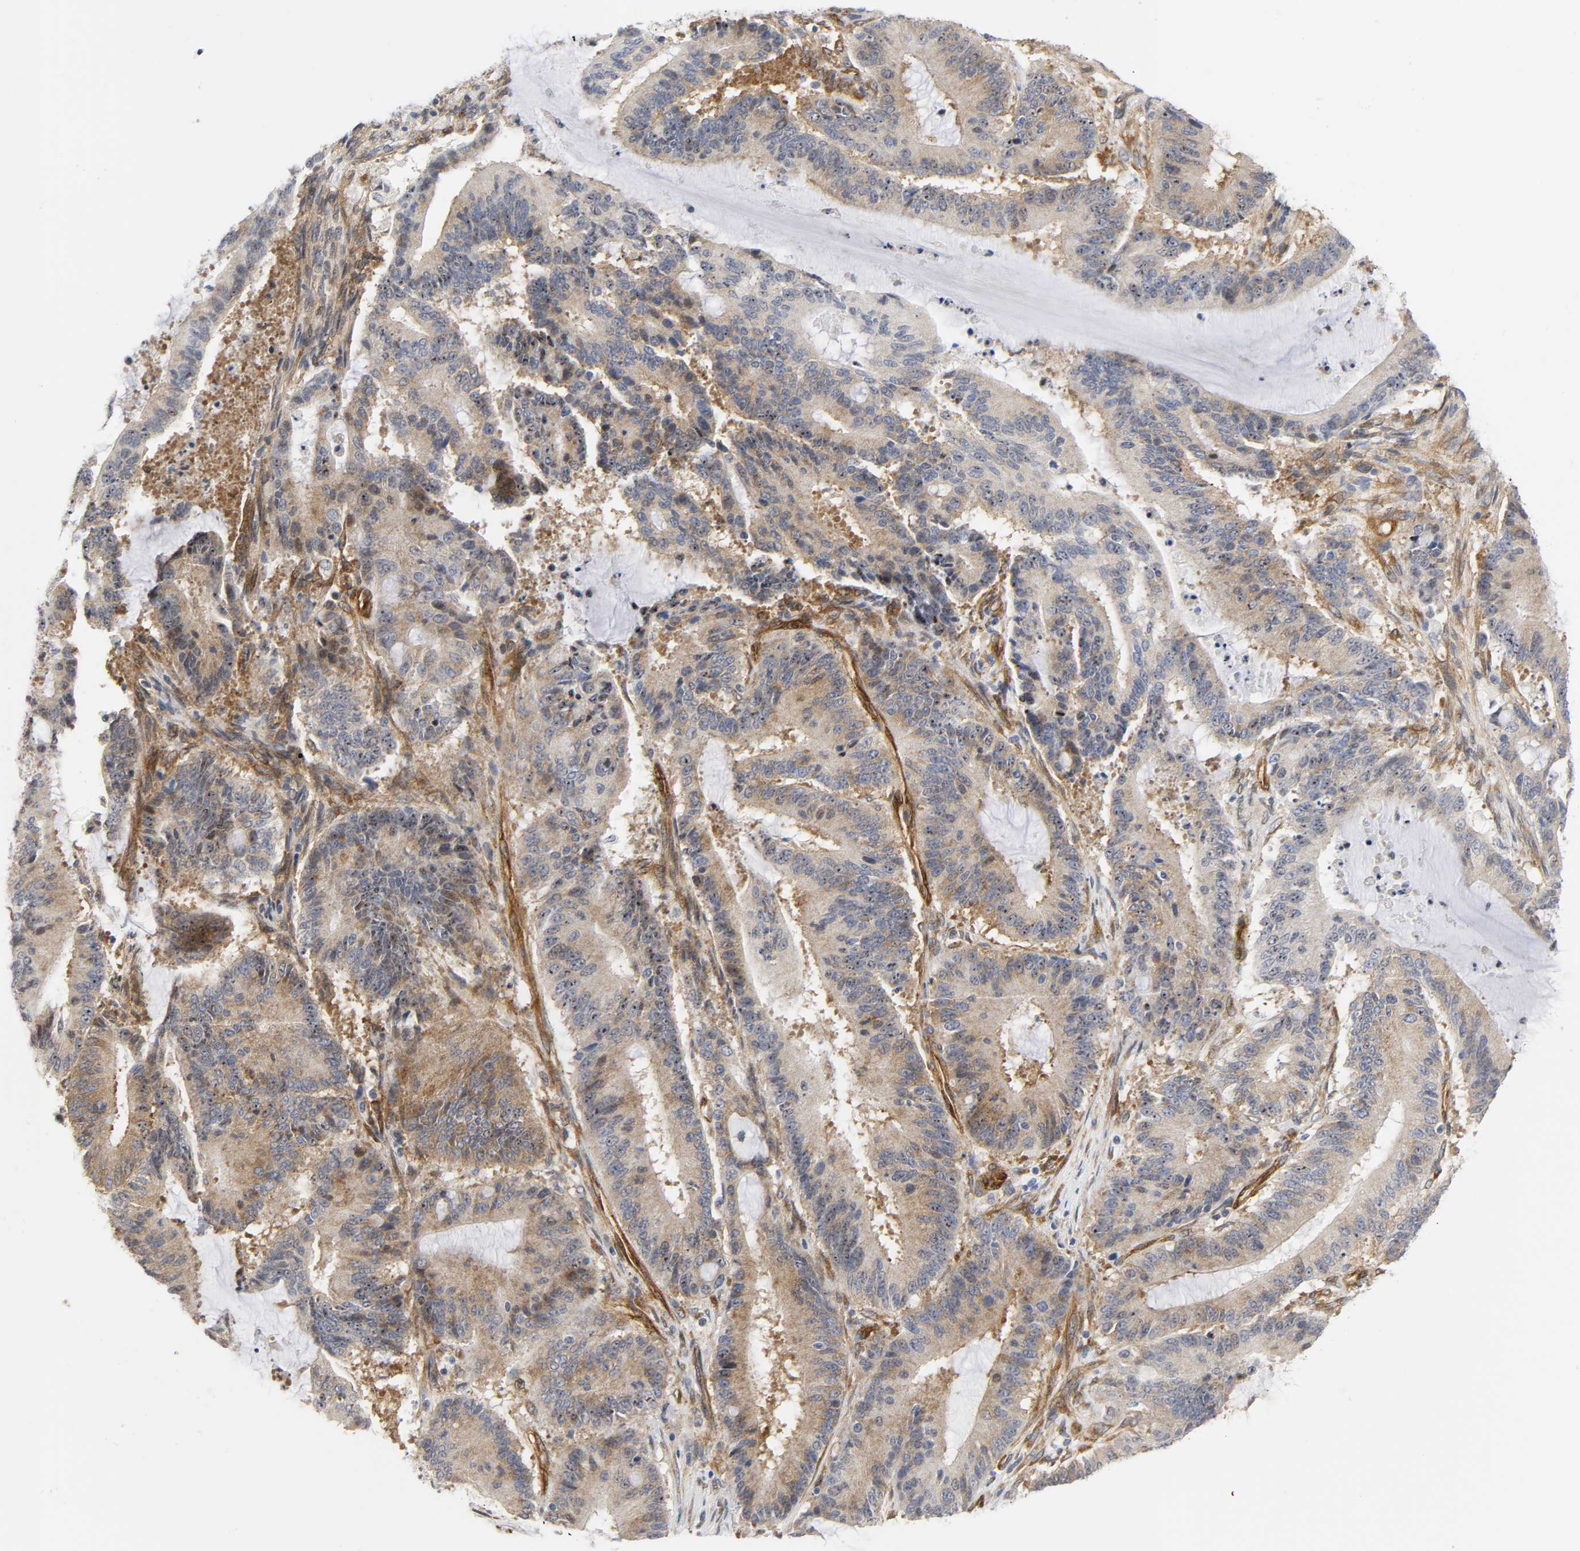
{"staining": {"intensity": "weak", "quantity": ">75%", "location": "cytoplasmic/membranous"}, "tissue": "liver cancer", "cell_type": "Tumor cells", "image_type": "cancer", "snomed": [{"axis": "morphology", "description": "Cholangiocarcinoma"}, {"axis": "topography", "description": "Liver"}], "caption": "About >75% of tumor cells in human liver cancer (cholangiocarcinoma) reveal weak cytoplasmic/membranous protein expression as visualized by brown immunohistochemical staining.", "gene": "DOCK1", "patient": {"sex": "female", "age": 73}}